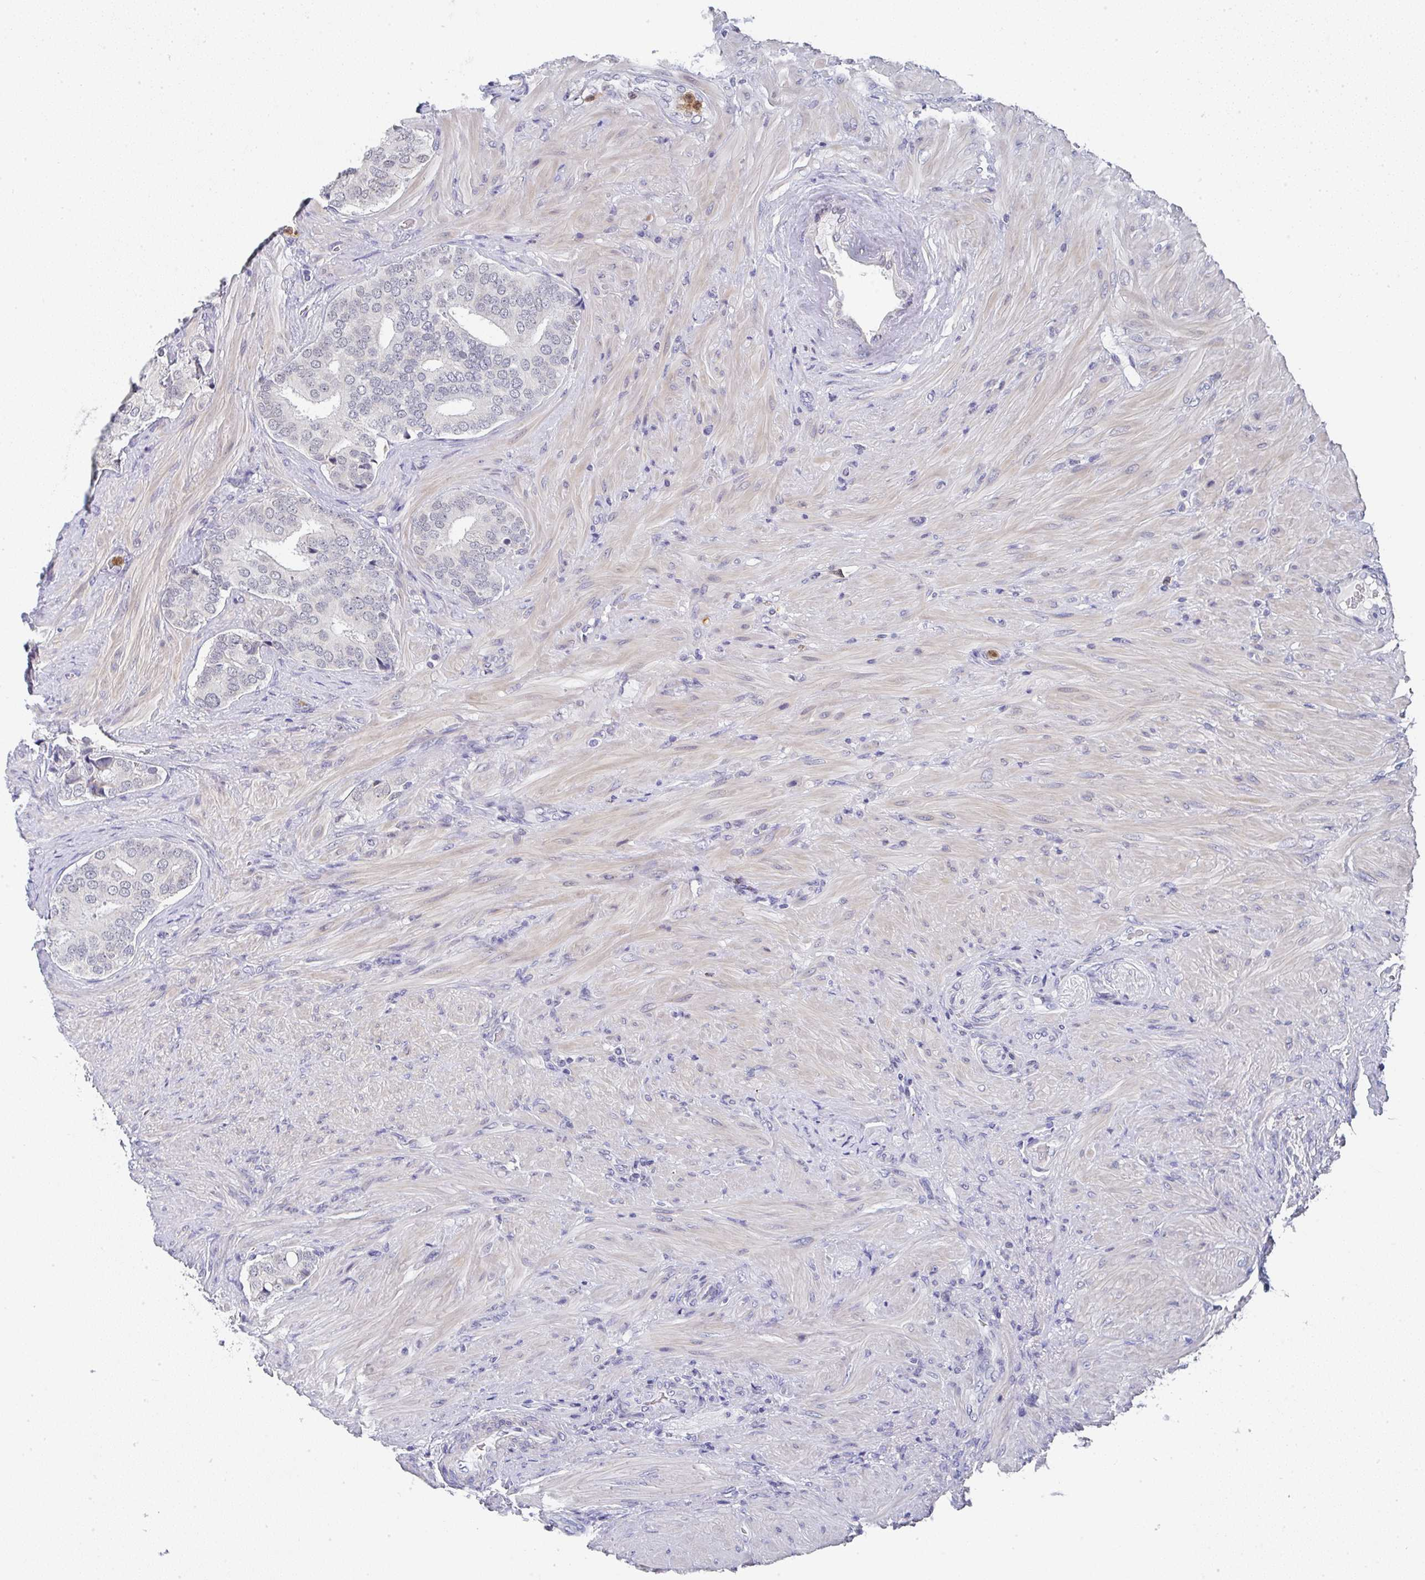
{"staining": {"intensity": "negative", "quantity": "none", "location": "none"}, "tissue": "prostate cancer", "cell_type": "Tumor cells", "image_type": "cancer", "snomed": [{"axis": "morphology", "description": "Adenocarcinoma, High grade"}, {"axis": "topography", "description": "Prostate"}], "caption": "Prostate high-grade adenocarcinoma stained for a protein using immunohistochemistry exhibits no staining tumor cells.", "gene": "NCF1", "patient": {"sex": "male", "age": 62}}